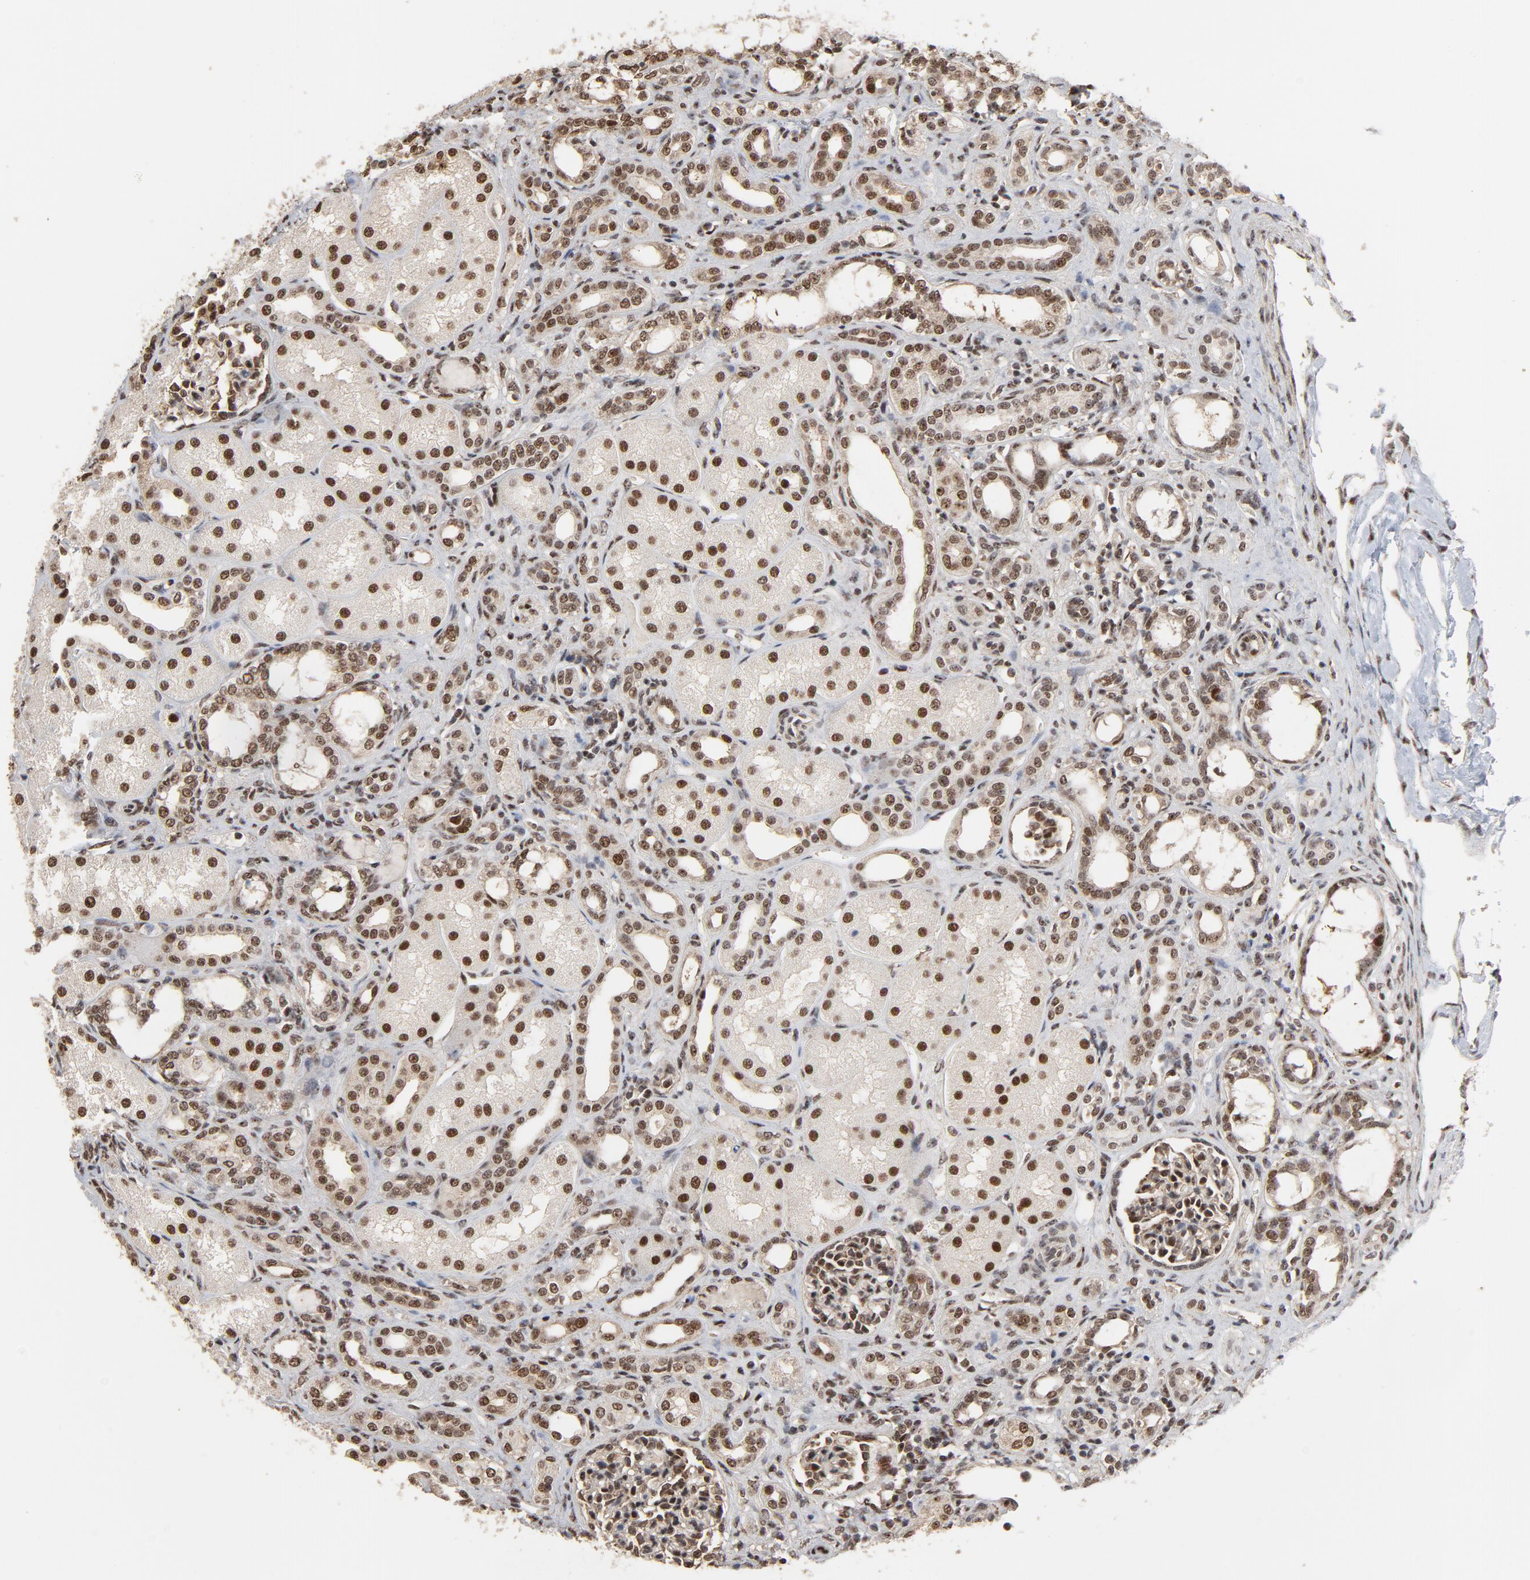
{"staining": {"intensity": "moderate", "quantity": "25%-75%", "location": "nuclear"}, "tissue": "kidney", "cell_type": "Cells in glomeruli", "image_type": "normal", "snomed": [{"axis": "morphology", "description": "Normal tissue, NOS"}, {"axis": "topography", "description": "Kidney"}], "caption": "Brown immunohistochemical staining in unremarkable human kidney shows moderate nuclear staining in about 25%-75% of cells in glomeruli.", "gene": "TP53RK", "patient": {"sex": "male", "age": 7}}